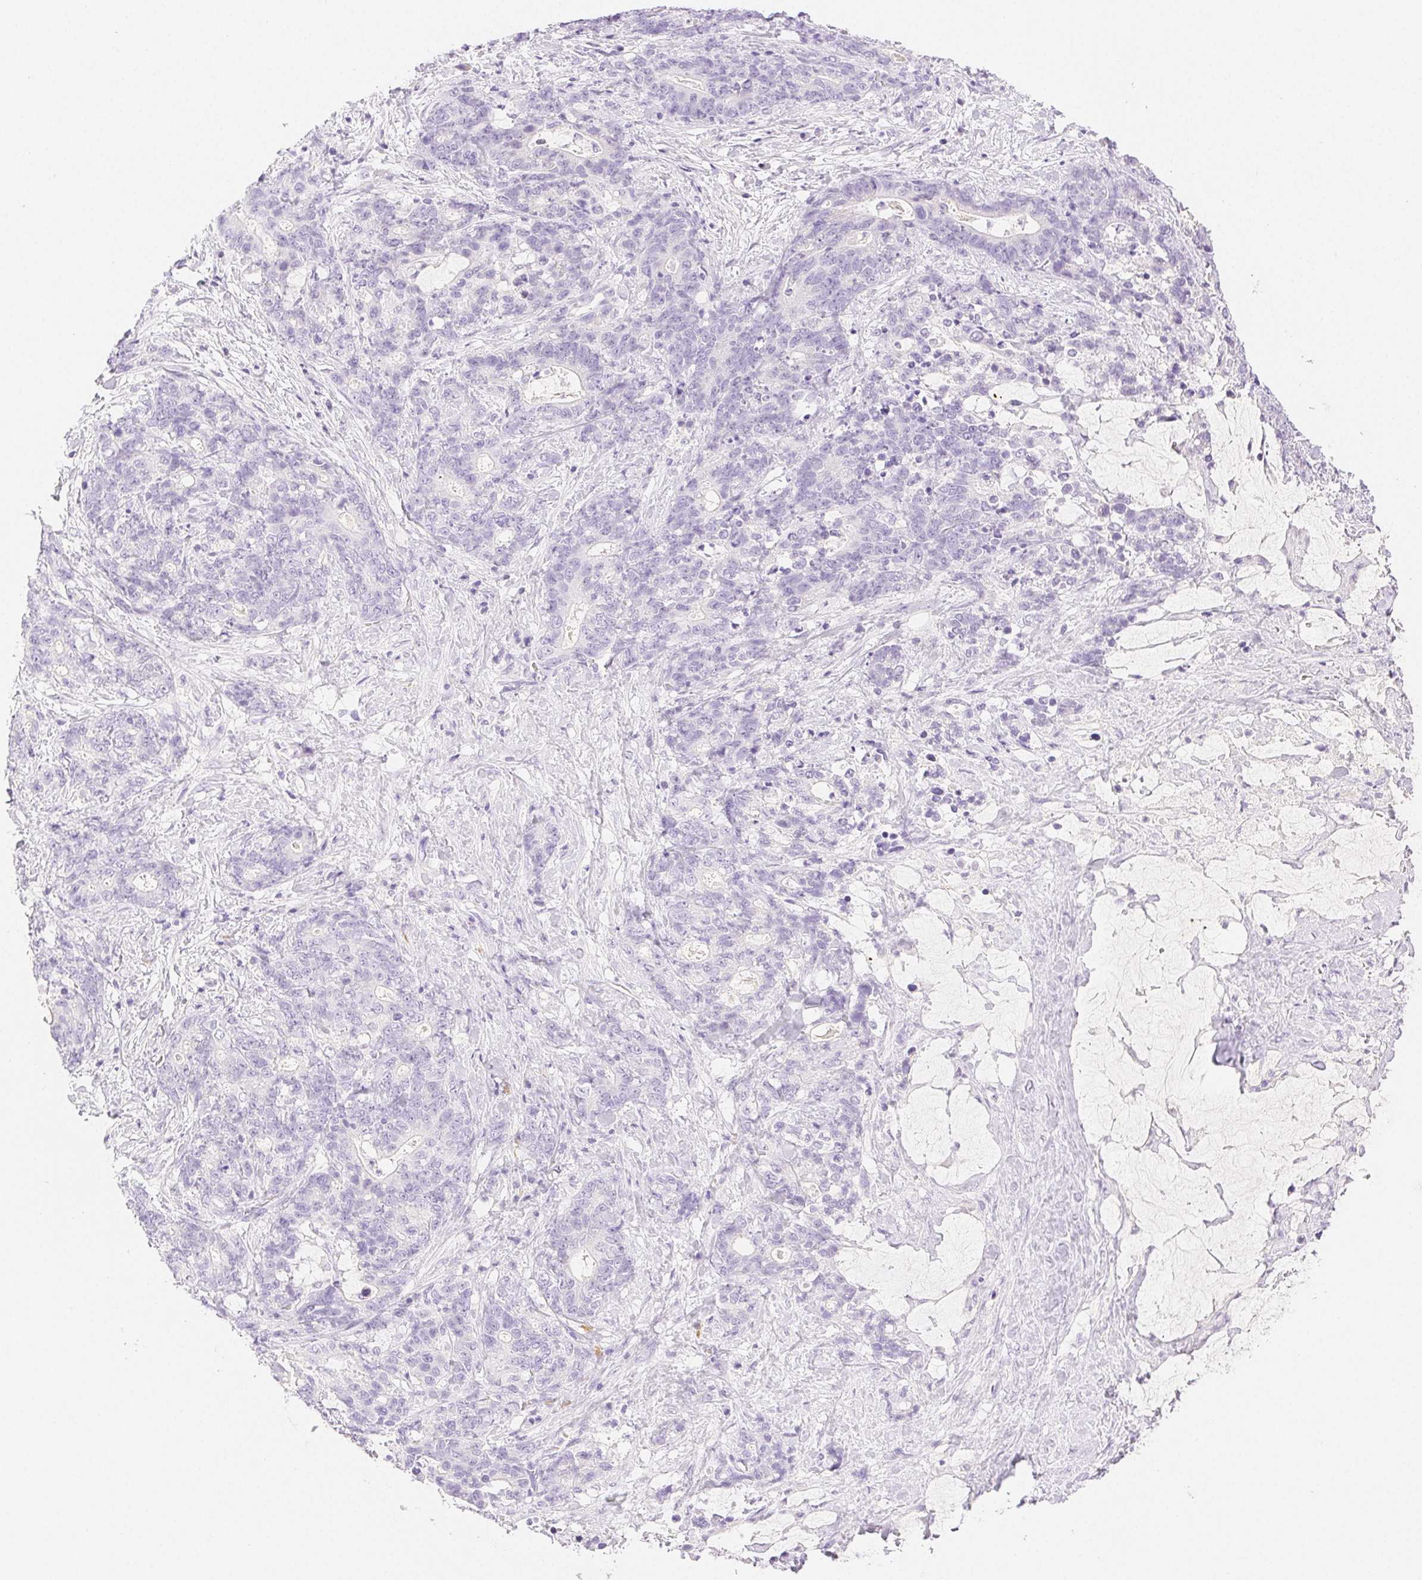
{"staining": {"intensity": "negative", "quantity": "none", "location": "none"}, "tissue": "stomach cancer", "cell_type": "Tumor cells", "image_type": "cancer", "snomed": [{"axis": "morphology", "description": "Normal tissue, NOS"}, {"axis": "morphology", "description": "Adenocarcinoma, NOS"}, {"axis": "topography", "description": "Stomach"}], "caption": "Immunohistochemical staining of stomach cancer exhibits no significant expression in tumor cells. (DAB immunohistochemistry (IHC) with hematoxylin counter stain).", "gene": "SPACA4", "patient": {"sex": "female", "age": 64}}